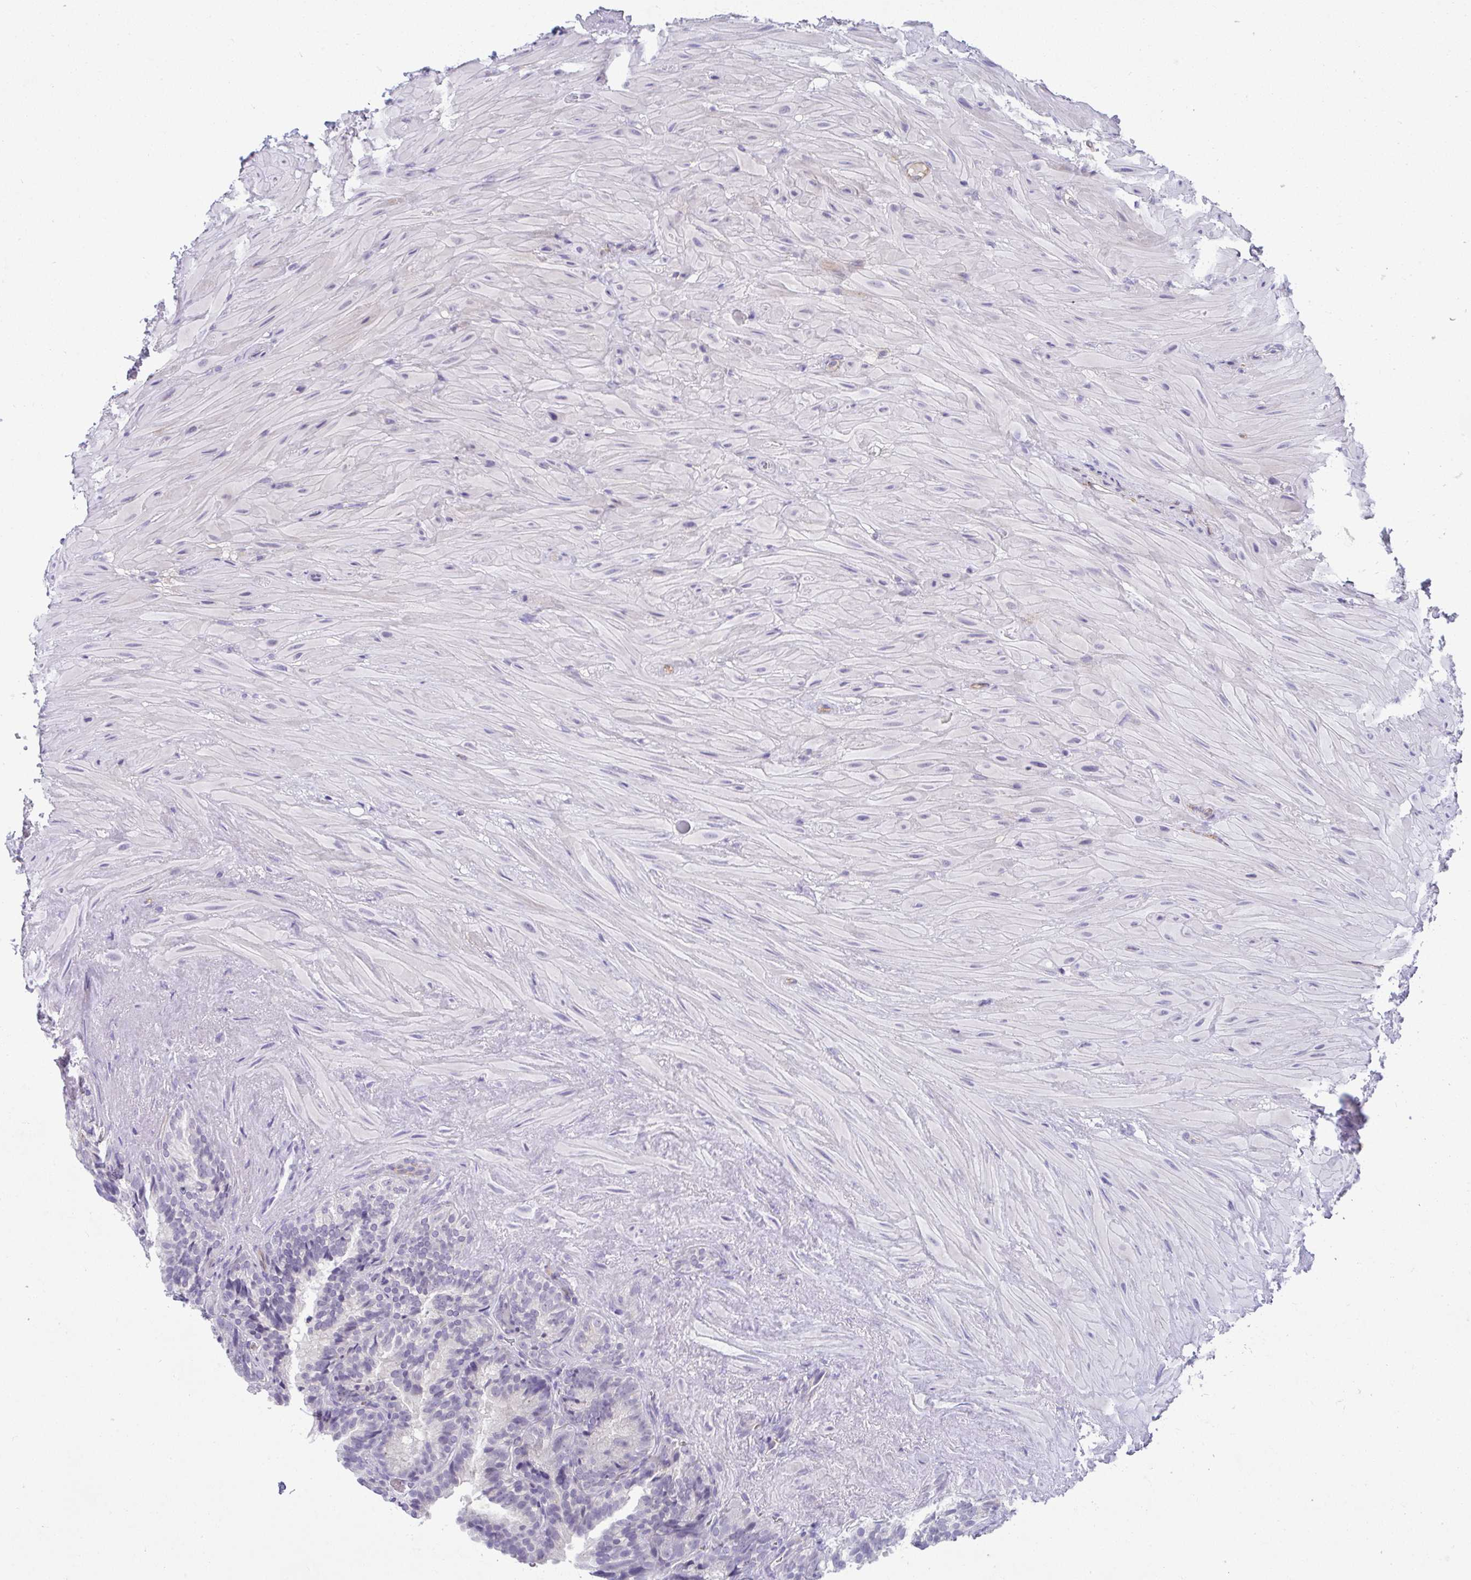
{"staining": {"intensity": "negative", "quantity": "none", "location": "none"}, "tissue": "seminal vesicle", "cell_type": "Glandular cells", "image_type": "normal", "snomed": [{"axis": "morphology", "description": "Normal tissue, NOS"}, {"axis": "topography", "description": "Seminal veicle"}], "caption": "Glandular cells show no significant staining in unremarkable seminal vesicle.", "gene": "TMEM82", "patient": {"sex": "male", "age": 60}}